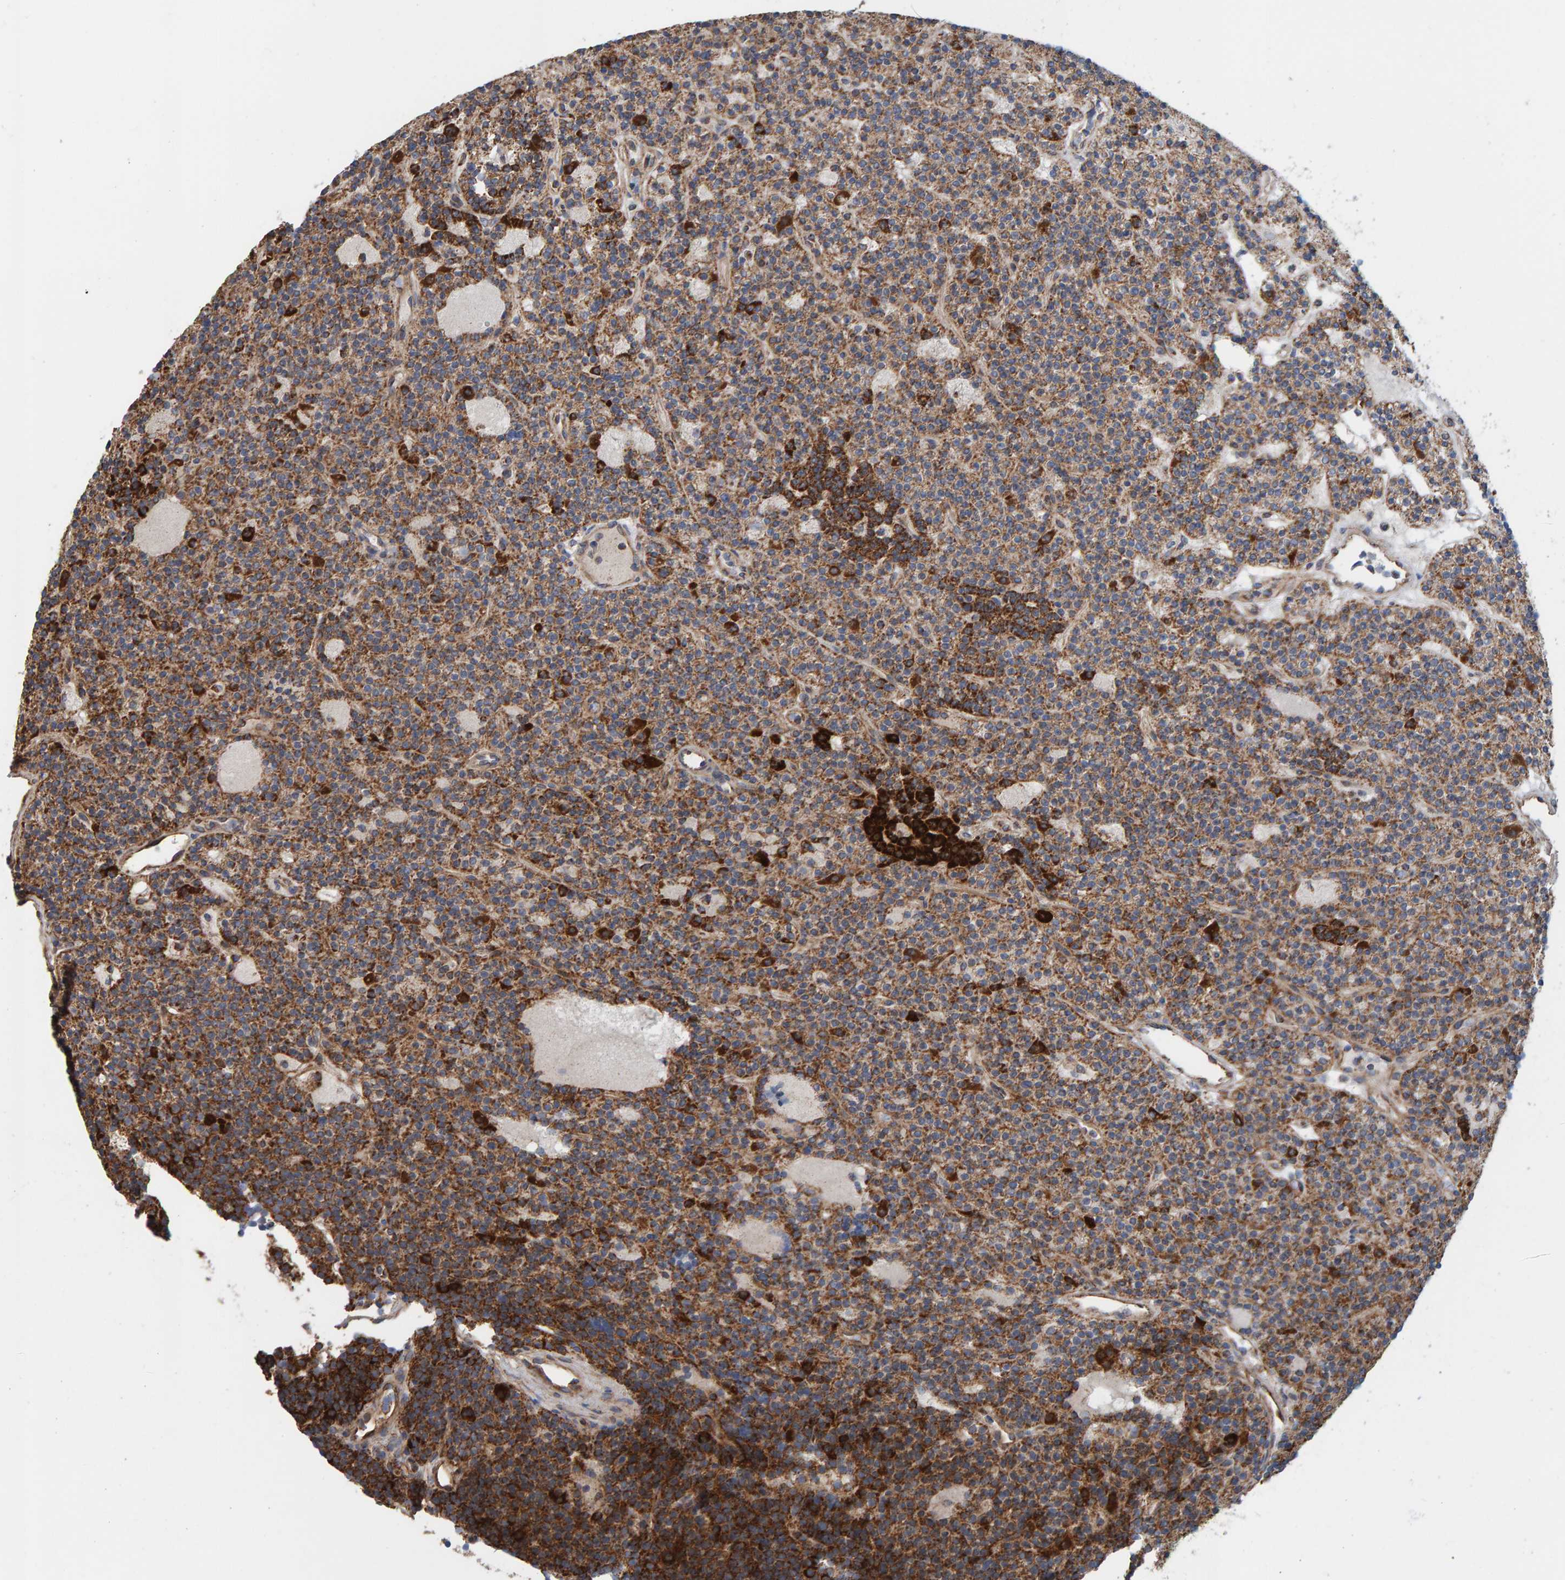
{"staining": {"intensity": "strong", "quantity": ">75%", "location": "cytoplasmic/membranous"}, "tissue": "parathyroid gland", "cell_type": "Glandular cells", "image_type": "normal", "snomed": [{"axis": "morphology", "description": "Normal tissue, NOS"}, {"axis": "topography", "description": "Parathyroid gland"}], "caption": "Protein staining of normal parathyroid gland reveals strong cytoplasmic/membranous expression in about >75% of glandular cells.", "gene": "MRPL45", "patient": {"sex": "male", "age": 75}}